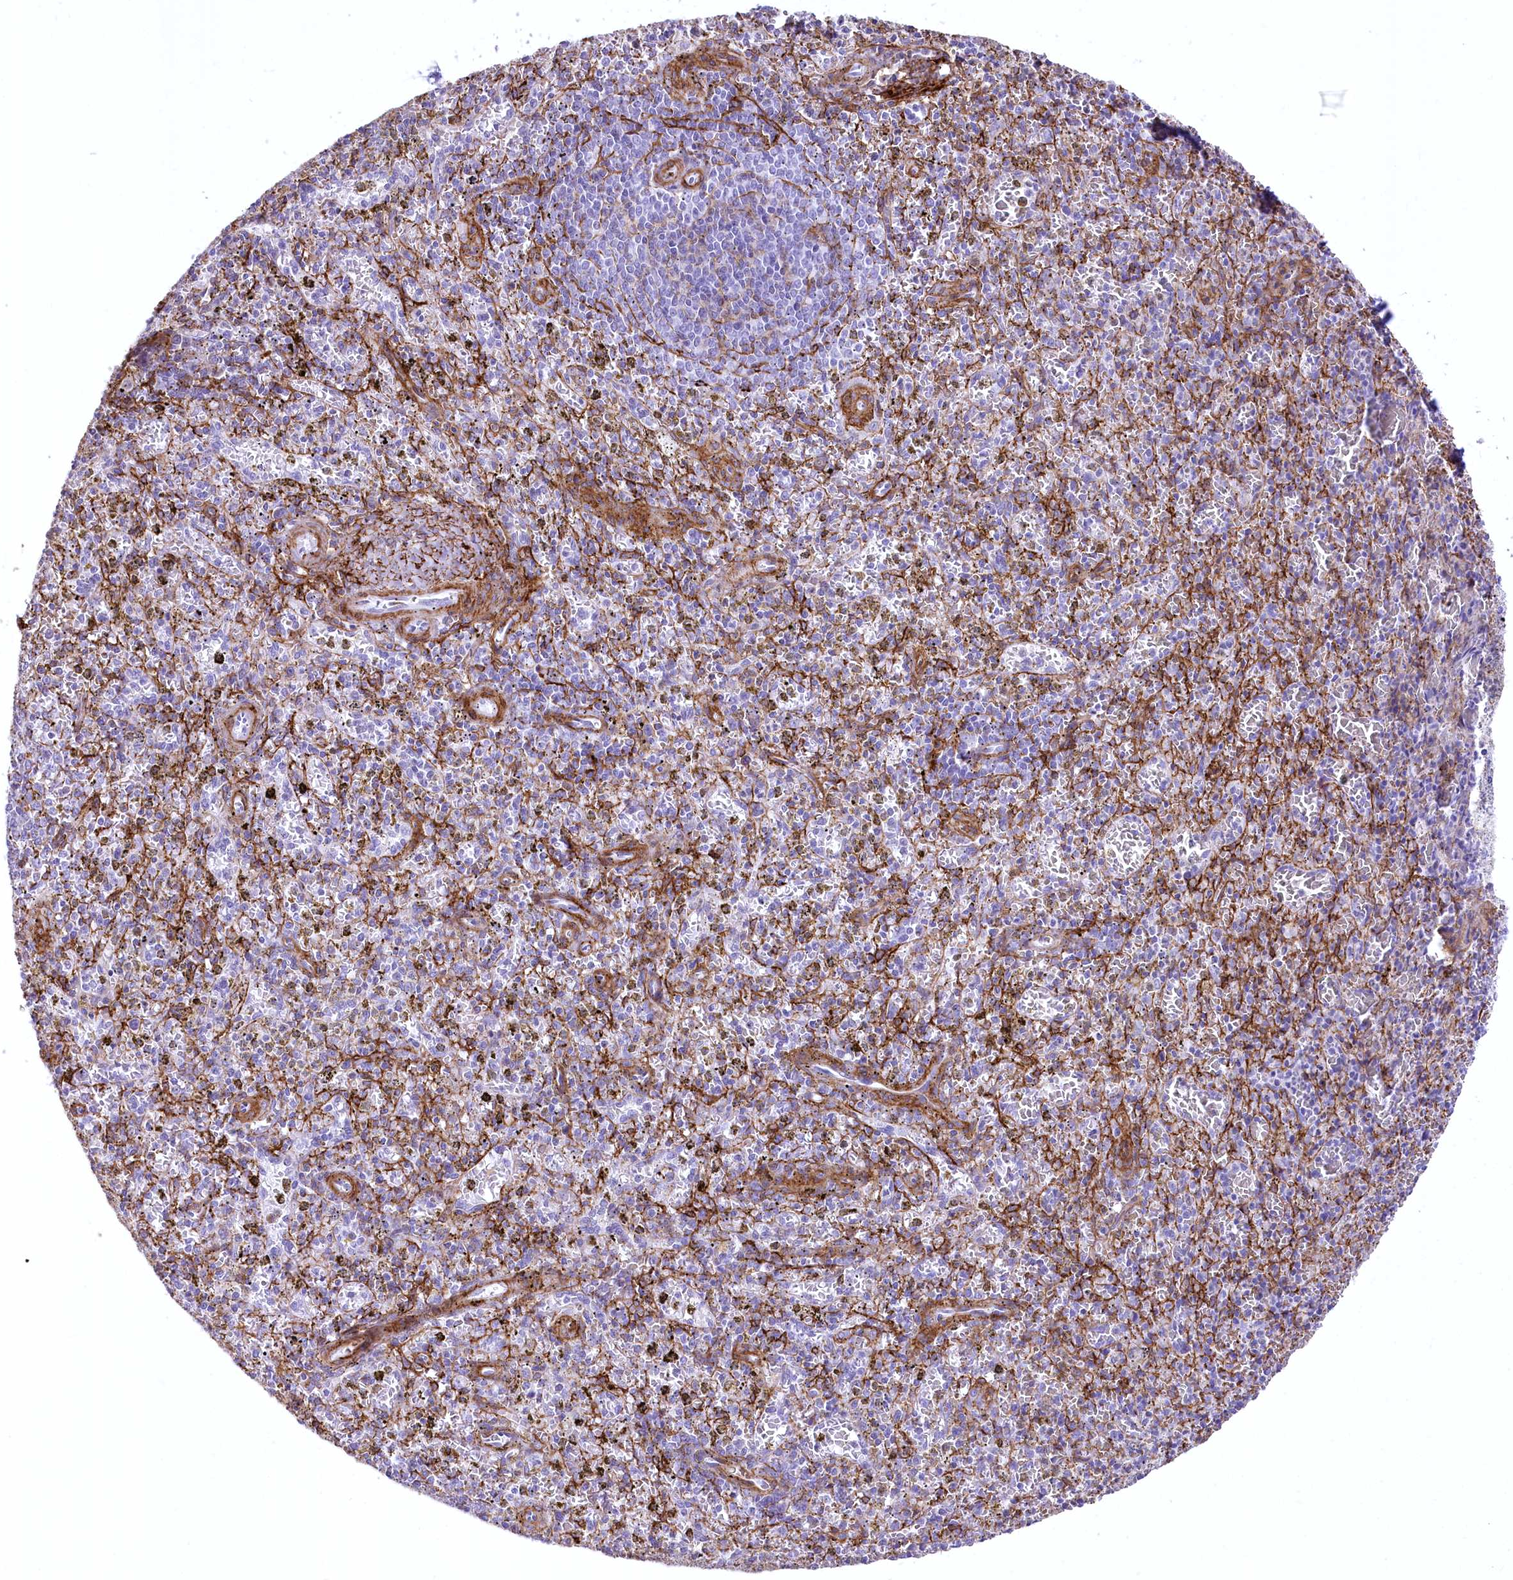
{"staining": {"intensity": "negative", "quantity": "none", "location": "none"}, "tissue": "spleen", "cell_type": "Cells in red pulp", "image_type": "normal", "snomed": [{"axis": "morphology", "description": "Normal tissue, NOS"}, {"axis": "topography", "description": "Spleen"}], "caption": "Protein analysis of unremarkable spleen shows no significant staining in cells in red pulp.", "gene": "SYNPO2", "patient": {"sex": "male", "age": 72}}